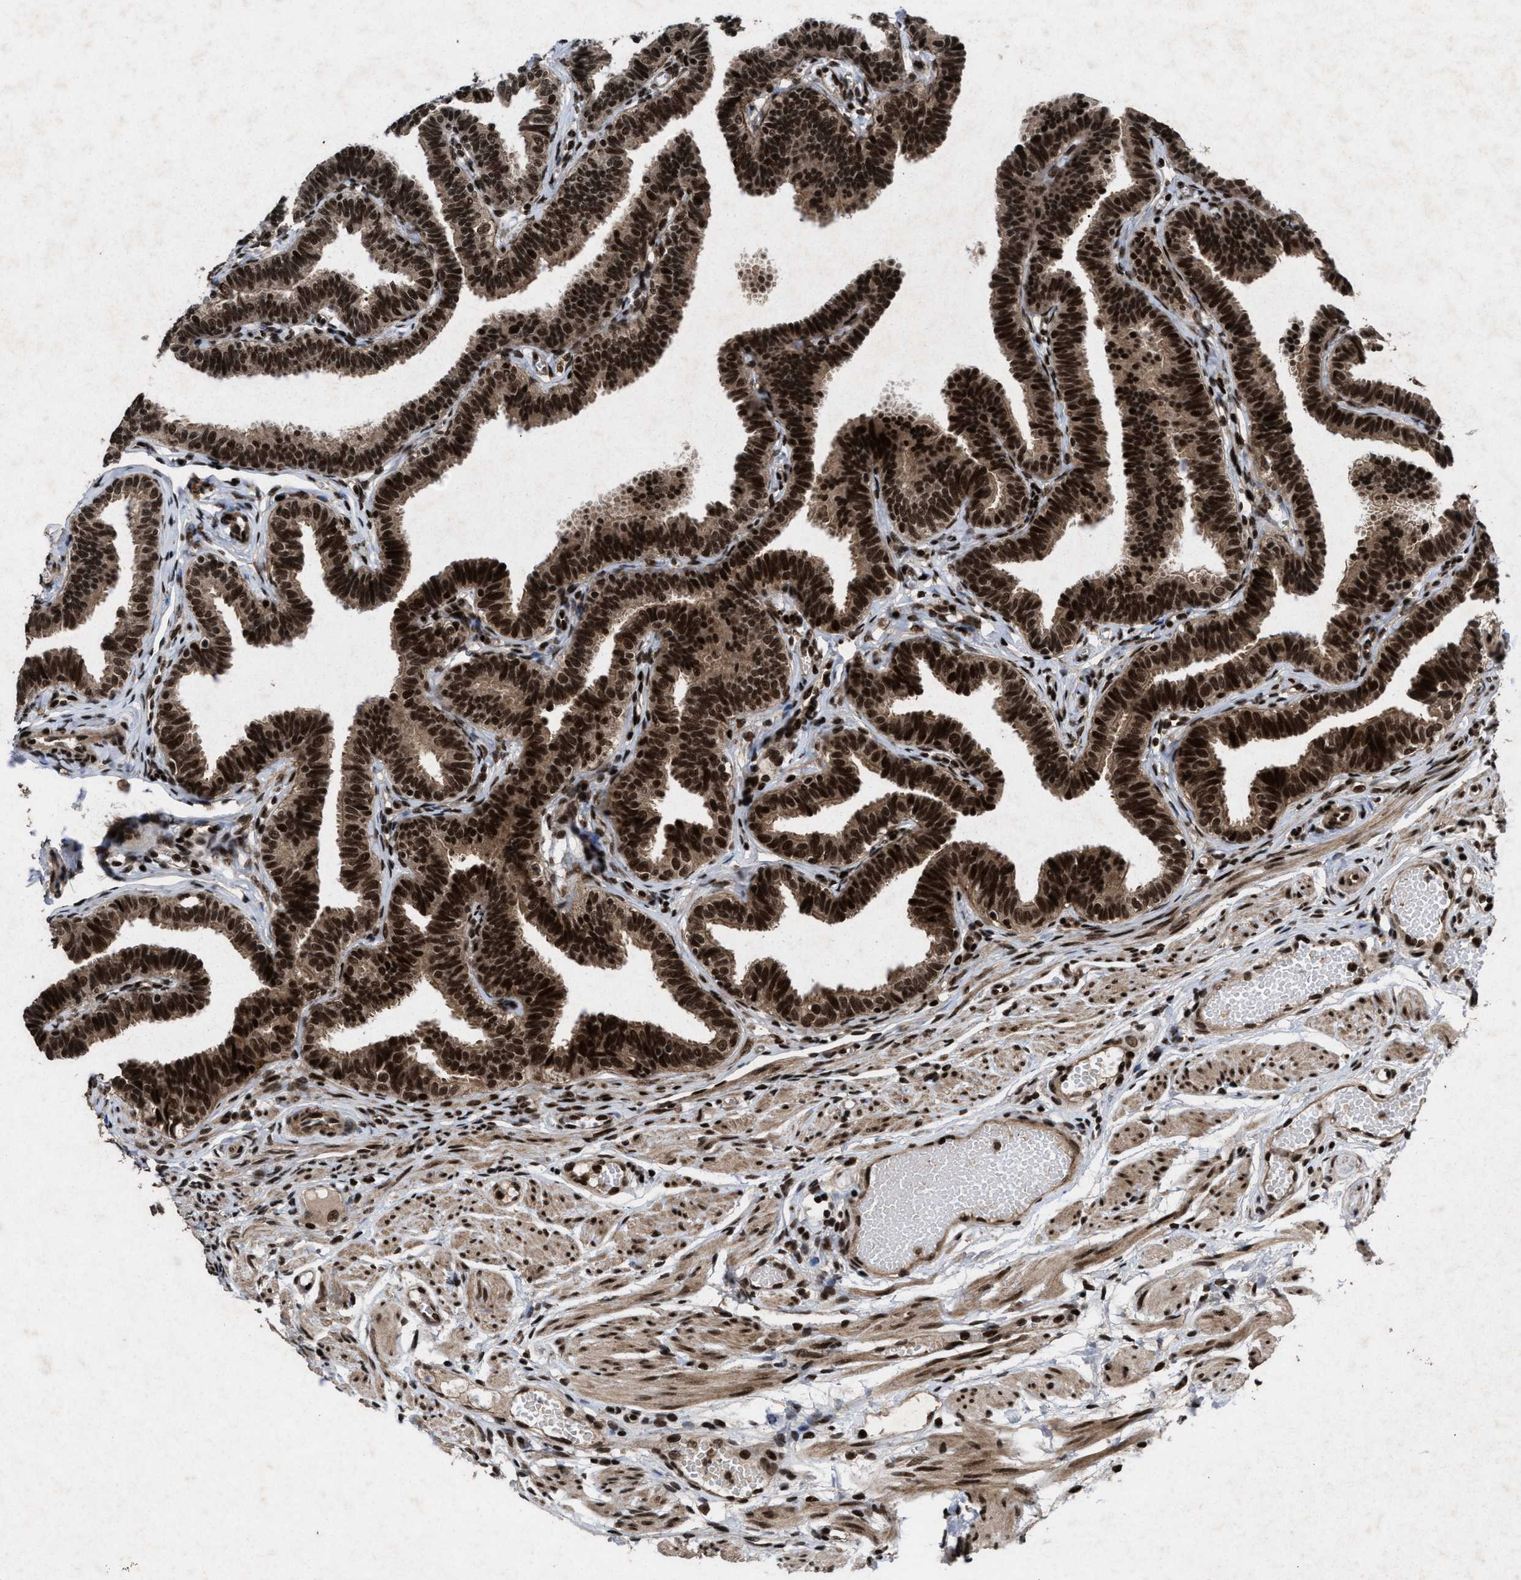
{"staining": {"intensity": "strong", "quantity": ">75%", "location": "cytoplasmic/membranous,nuclear"}, "tissue": "fallopian tube", "cell_type": "Glandular cells", "image_type": "normal", "snomed": [{"axis": "morphology", "description": "Normal tissue, NOS"}, {"axis": "topography", "description": "Fallopian tube"}, {"axis": "topography", "description": "Ovary"}], "caption": "A high amount of strong cytoplasmic/membranous,nuclear expression is identified in approximately >75% of glandular cells in unremarkable fallopian tube. Nuclei are stained in blue.", "gene": "WIZ", "patient": {"sex": "female", "age": 23}}